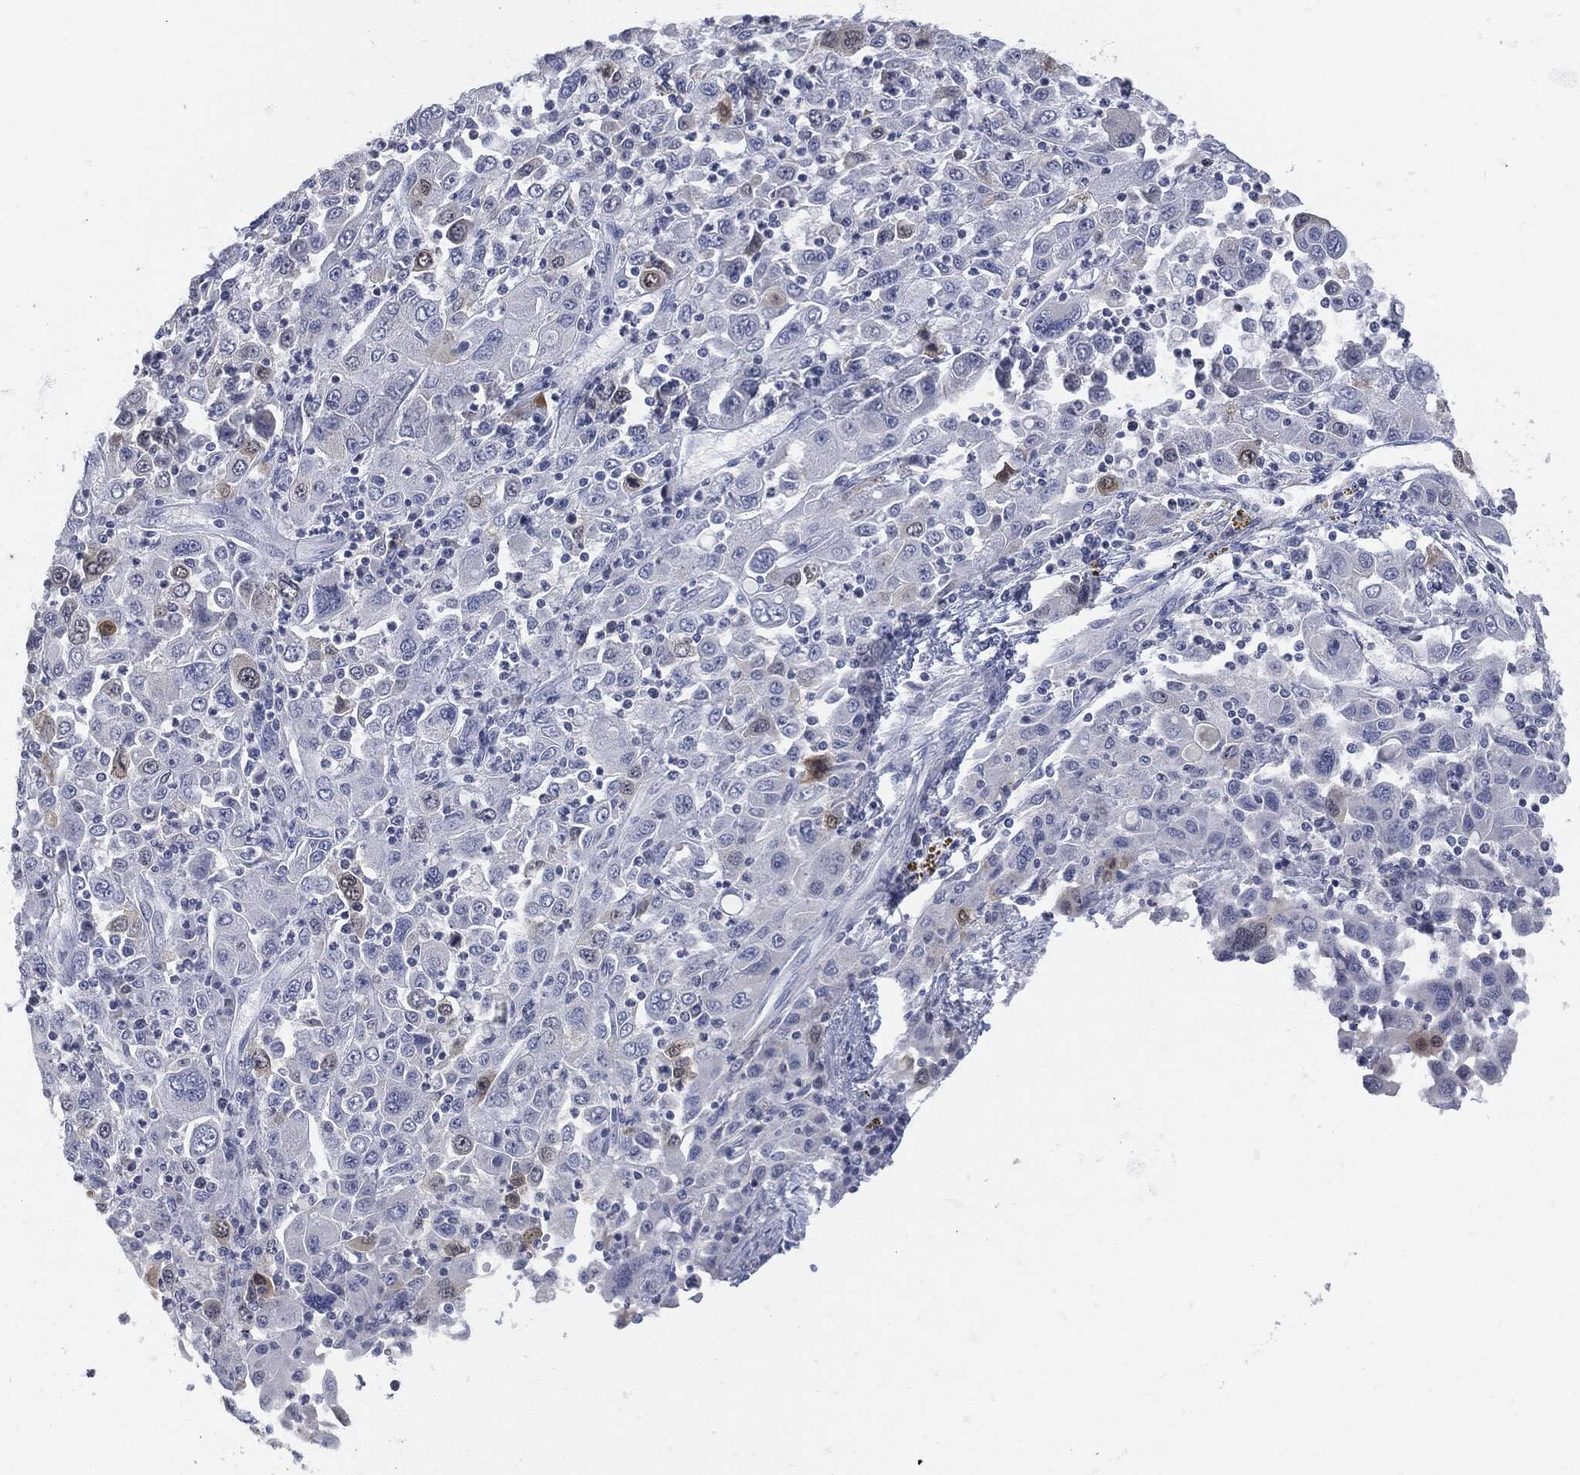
{"staining": {"intensity": "negative", "quantity": "none", "location": "none"}, "tissue": "stomach cancer", "cell_type": "Tumor cells", "image_type": "cancer", "snomed": [{"axis": "morphology", "description": "Adenocarcinoma, NOS"}, {"axis": "topography", "description": "Stomach"}], "caption": "IHC of human stomach adenocarcinoma displays no staining in tumor cells.", "gene": "UBE2C", "patient": {"sex": "male", "age": 56}}